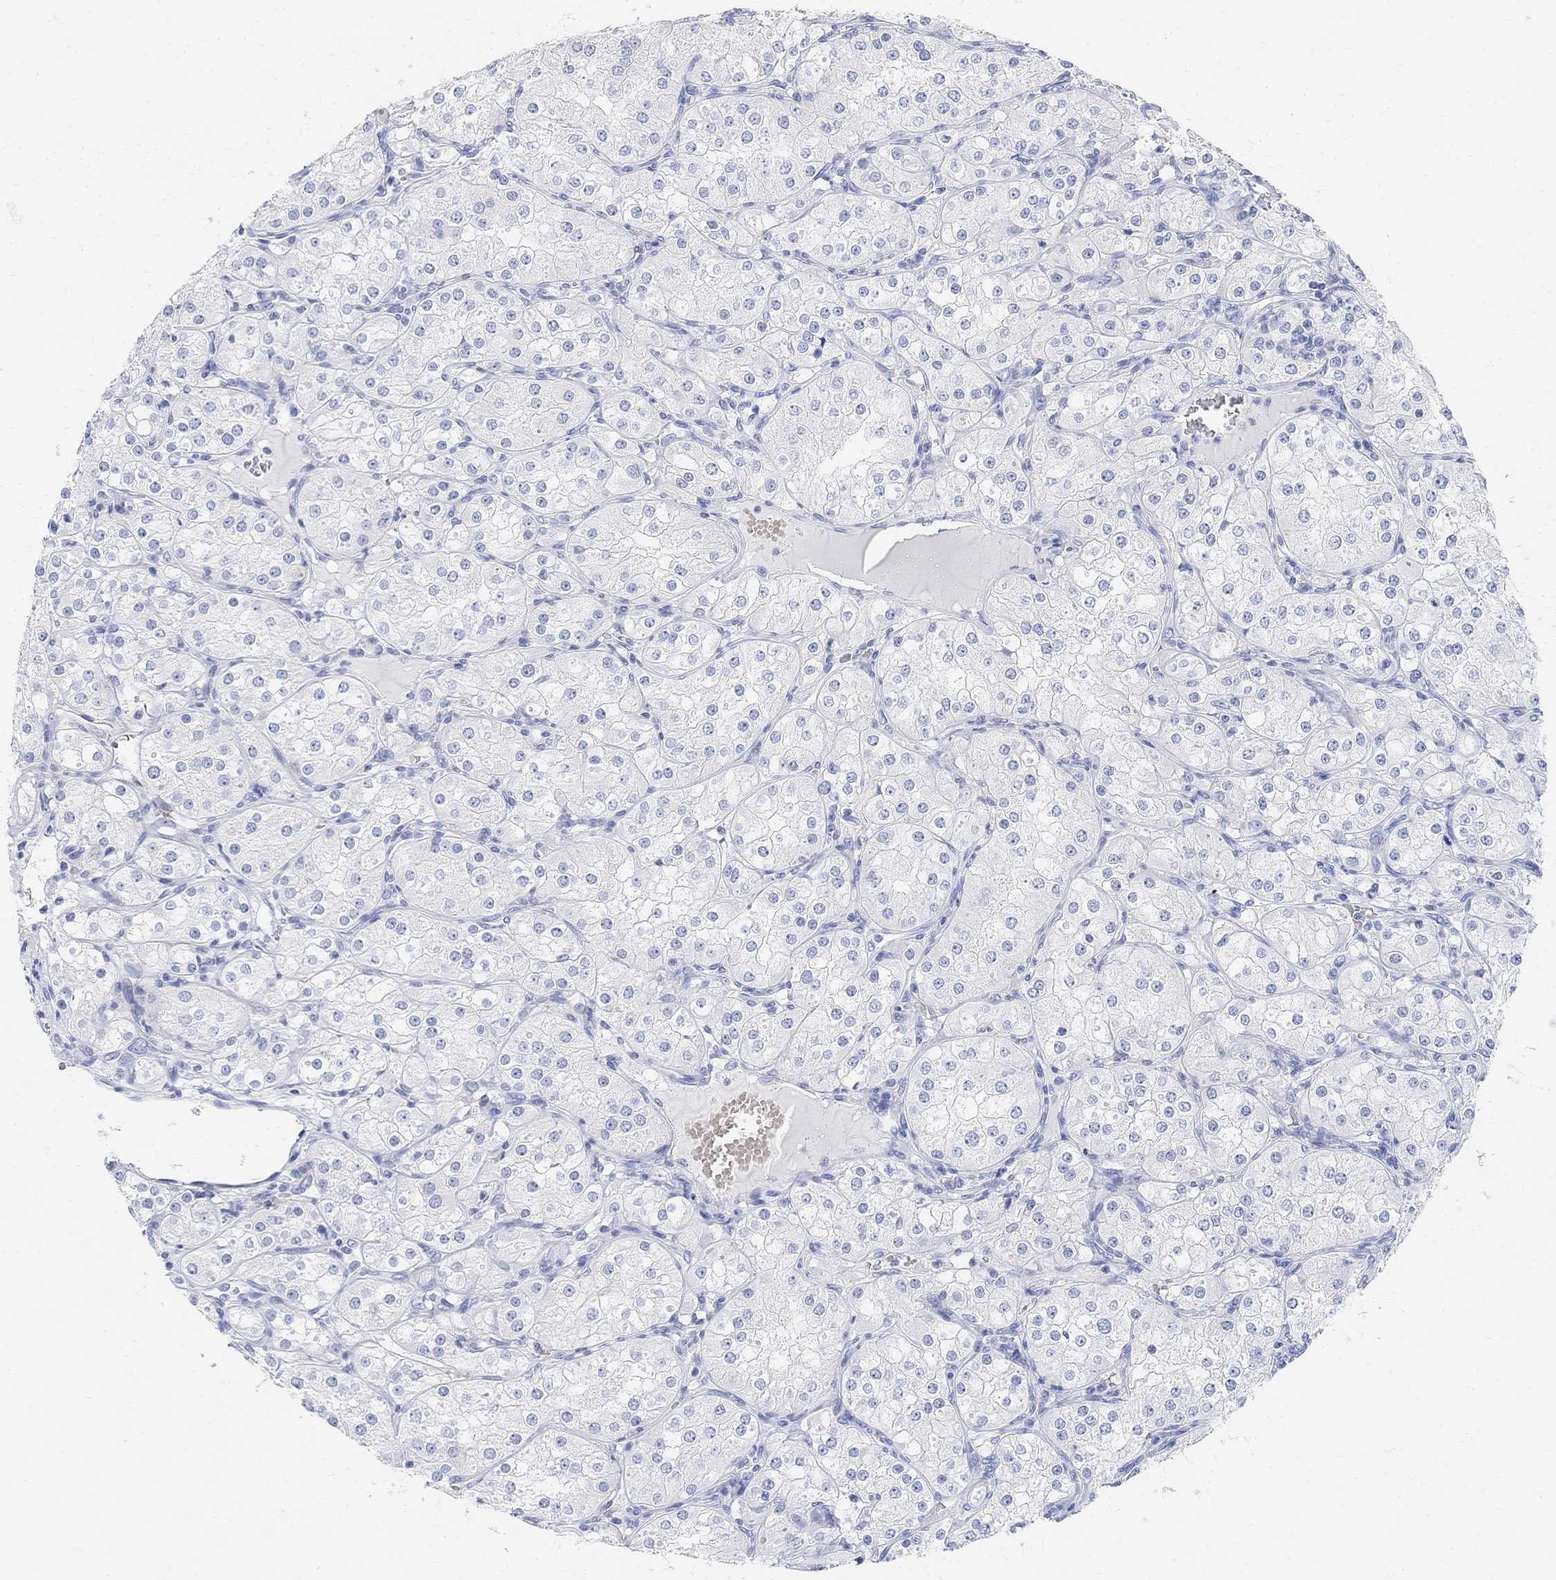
{"staining": {"intensity": "negative", "quantity": "none", "location": "none"}, "tissue": "renal cancer", "cell_type": "Tumor cells", "image_type": "cancer", "snomed": [{"axis": "morphology", "description": "Adenocarcinoma, NOS"}, {"axis": "topography", "description": "Kidney"}], "caption": "This is an immunohistochemistry micrograph of human renal cancer. There is no expression in tumor cells.", "gene": "RETNLB", "patient": {"sex": "male", "age": 77}}